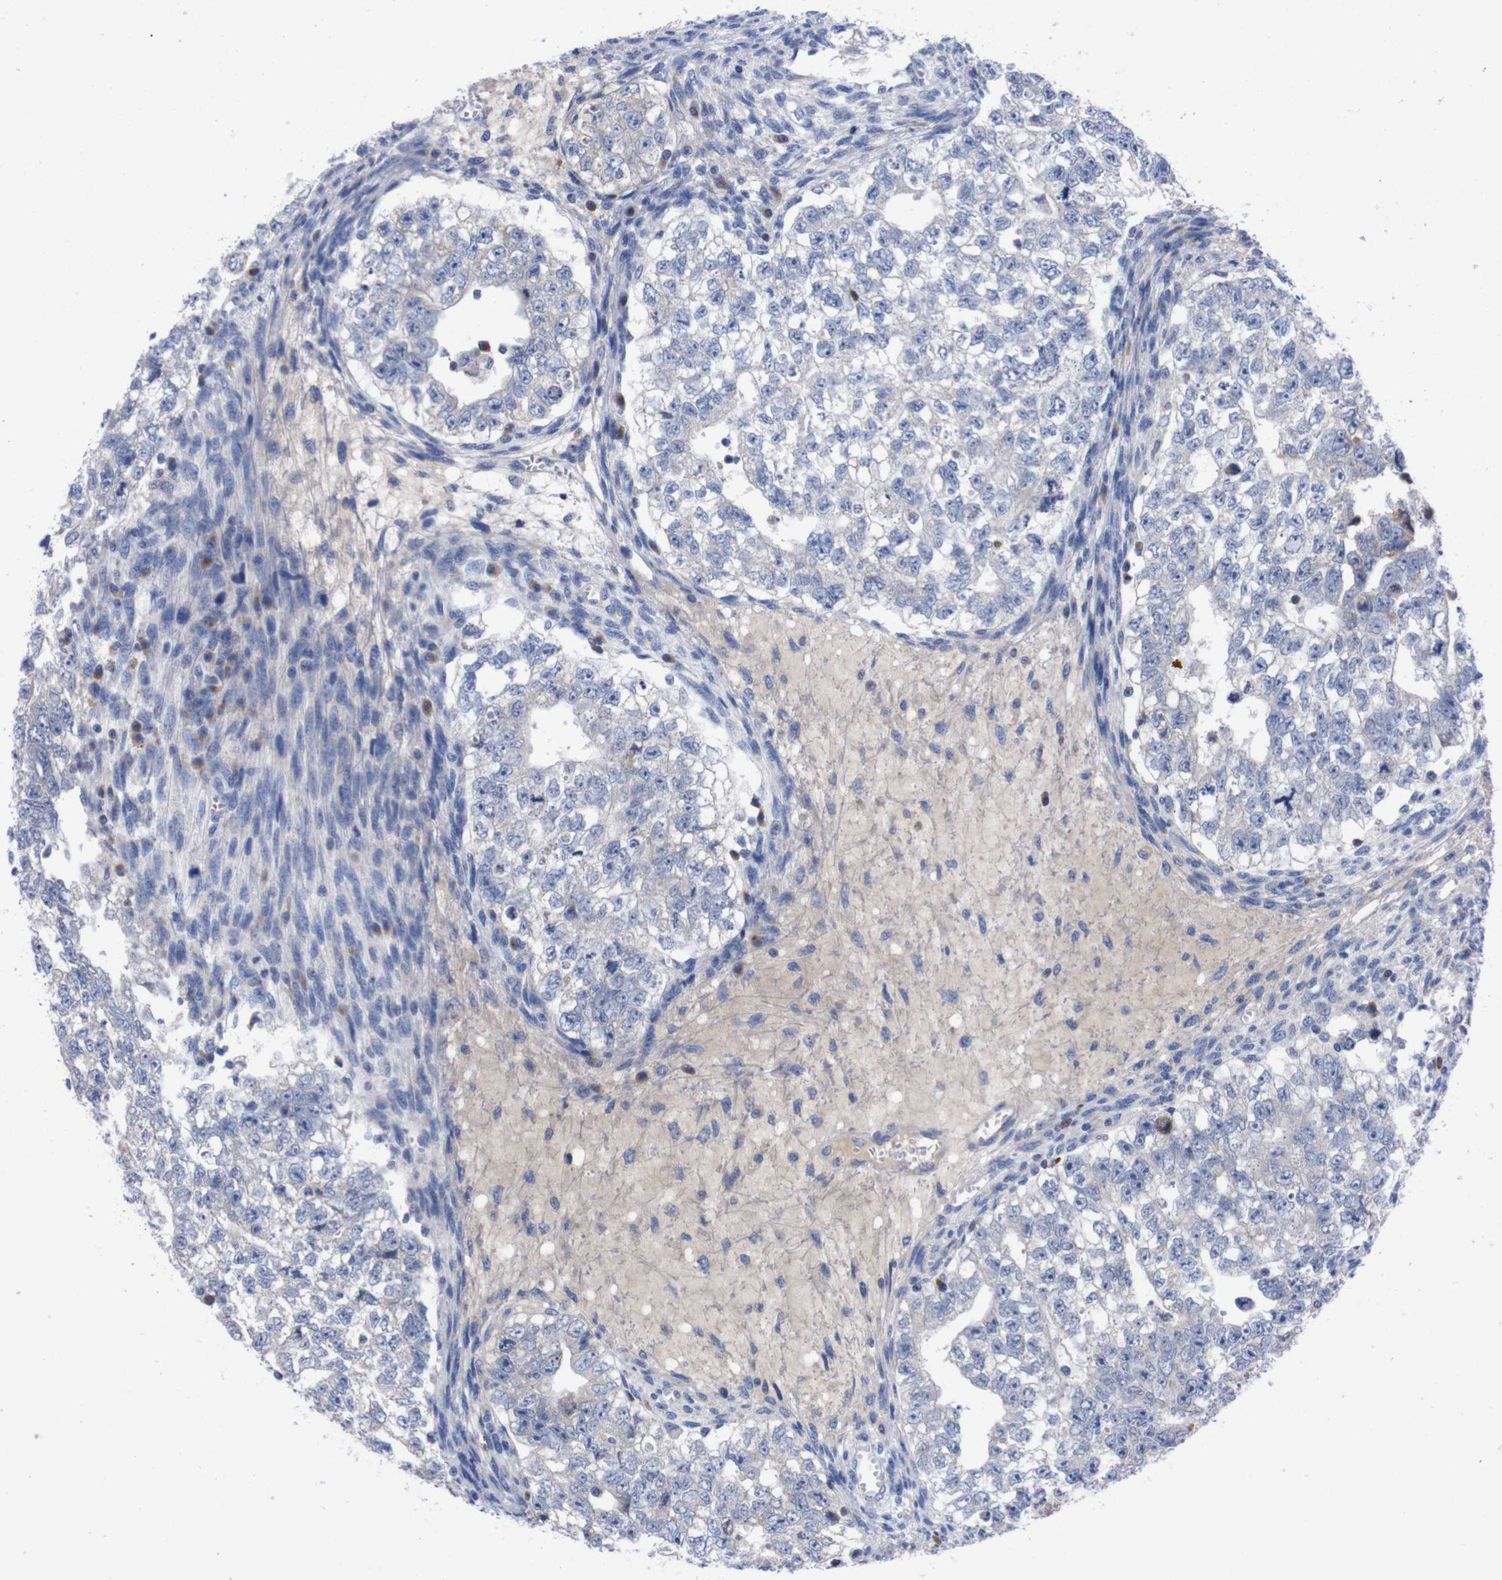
{"staining": {"intensity": "negative", "quantity": "none", "location": "none"}, "tissue": "testis cancer", "cell_type": "Tumor cells", "image_type": "cancer", "snomed": [{"axis": "morphology", "description": "Seminoma, NOS"}, {"axis": "morphology", "description": "Carcinoma, Embryonal, NOS"}, {"axis": "topography", "description": "Testis"}], "caption": "Micrograph shows no protein expression in tumor cells of seminoma (testis) tissue.", "gene": "FAM210A", "patient": {"sex": "male", "age": 38}}